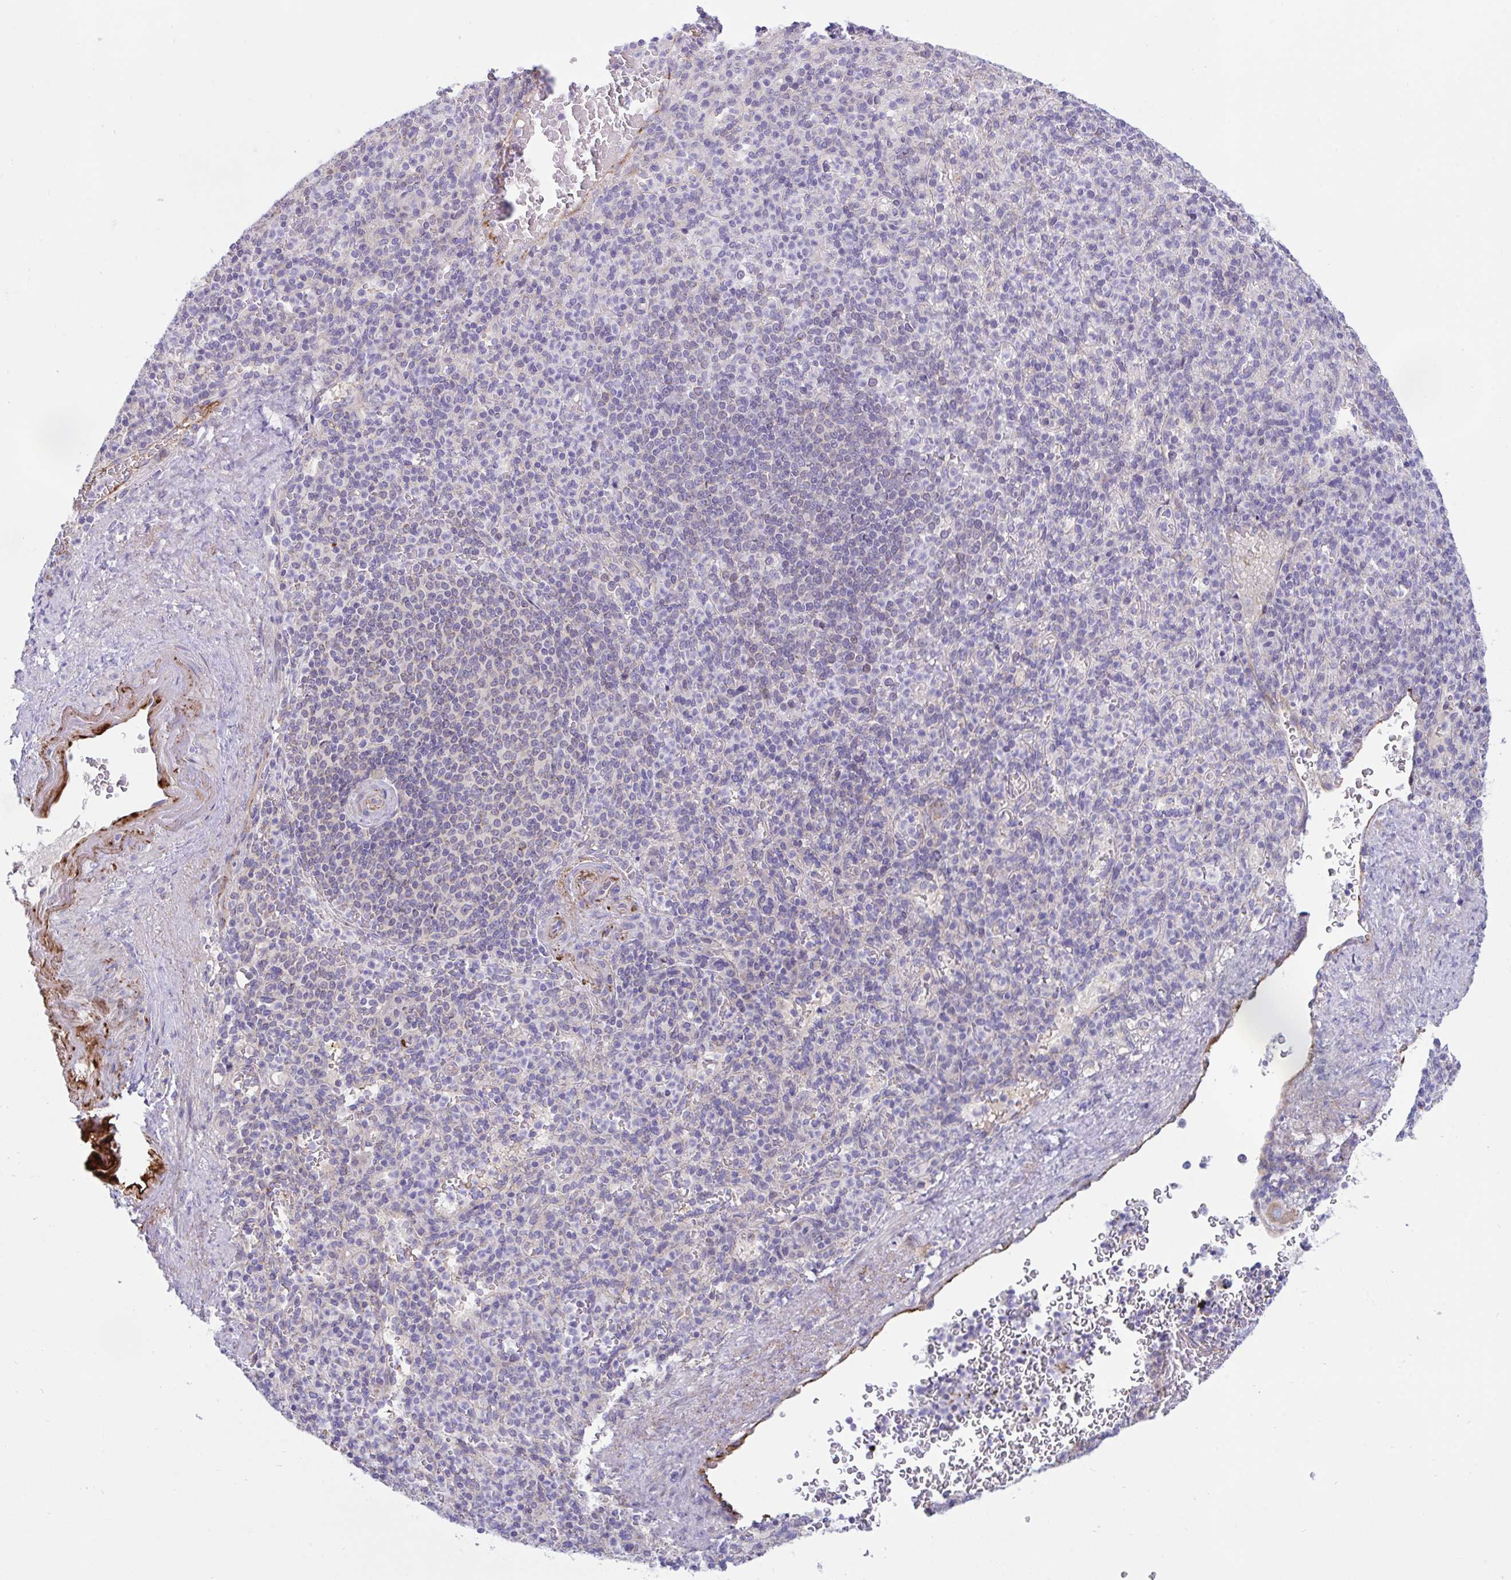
{"staining": {"intensity": "negative", "quantity": "none", "location": "none"}, "tissue": "spleen", "cell_type": "Cells in red pulp", "image_type": "normal", "snomed": [{"axis": "morphology", "description": "Normal tissue, NOS"}, {"axis": "topography", "description": "Spleen"}], "caption": "The immunohistochemistry (IHC) micrograph has no significant staining in cells in red pulp of spleen. (Stains: DAB immunohistochemistry (IHC) with hematoxylin counter stain, Microscopy: brightfield microscopy at high magnification).", "gene": "IL37", "patient": {"sex": "female", "age": 74}}